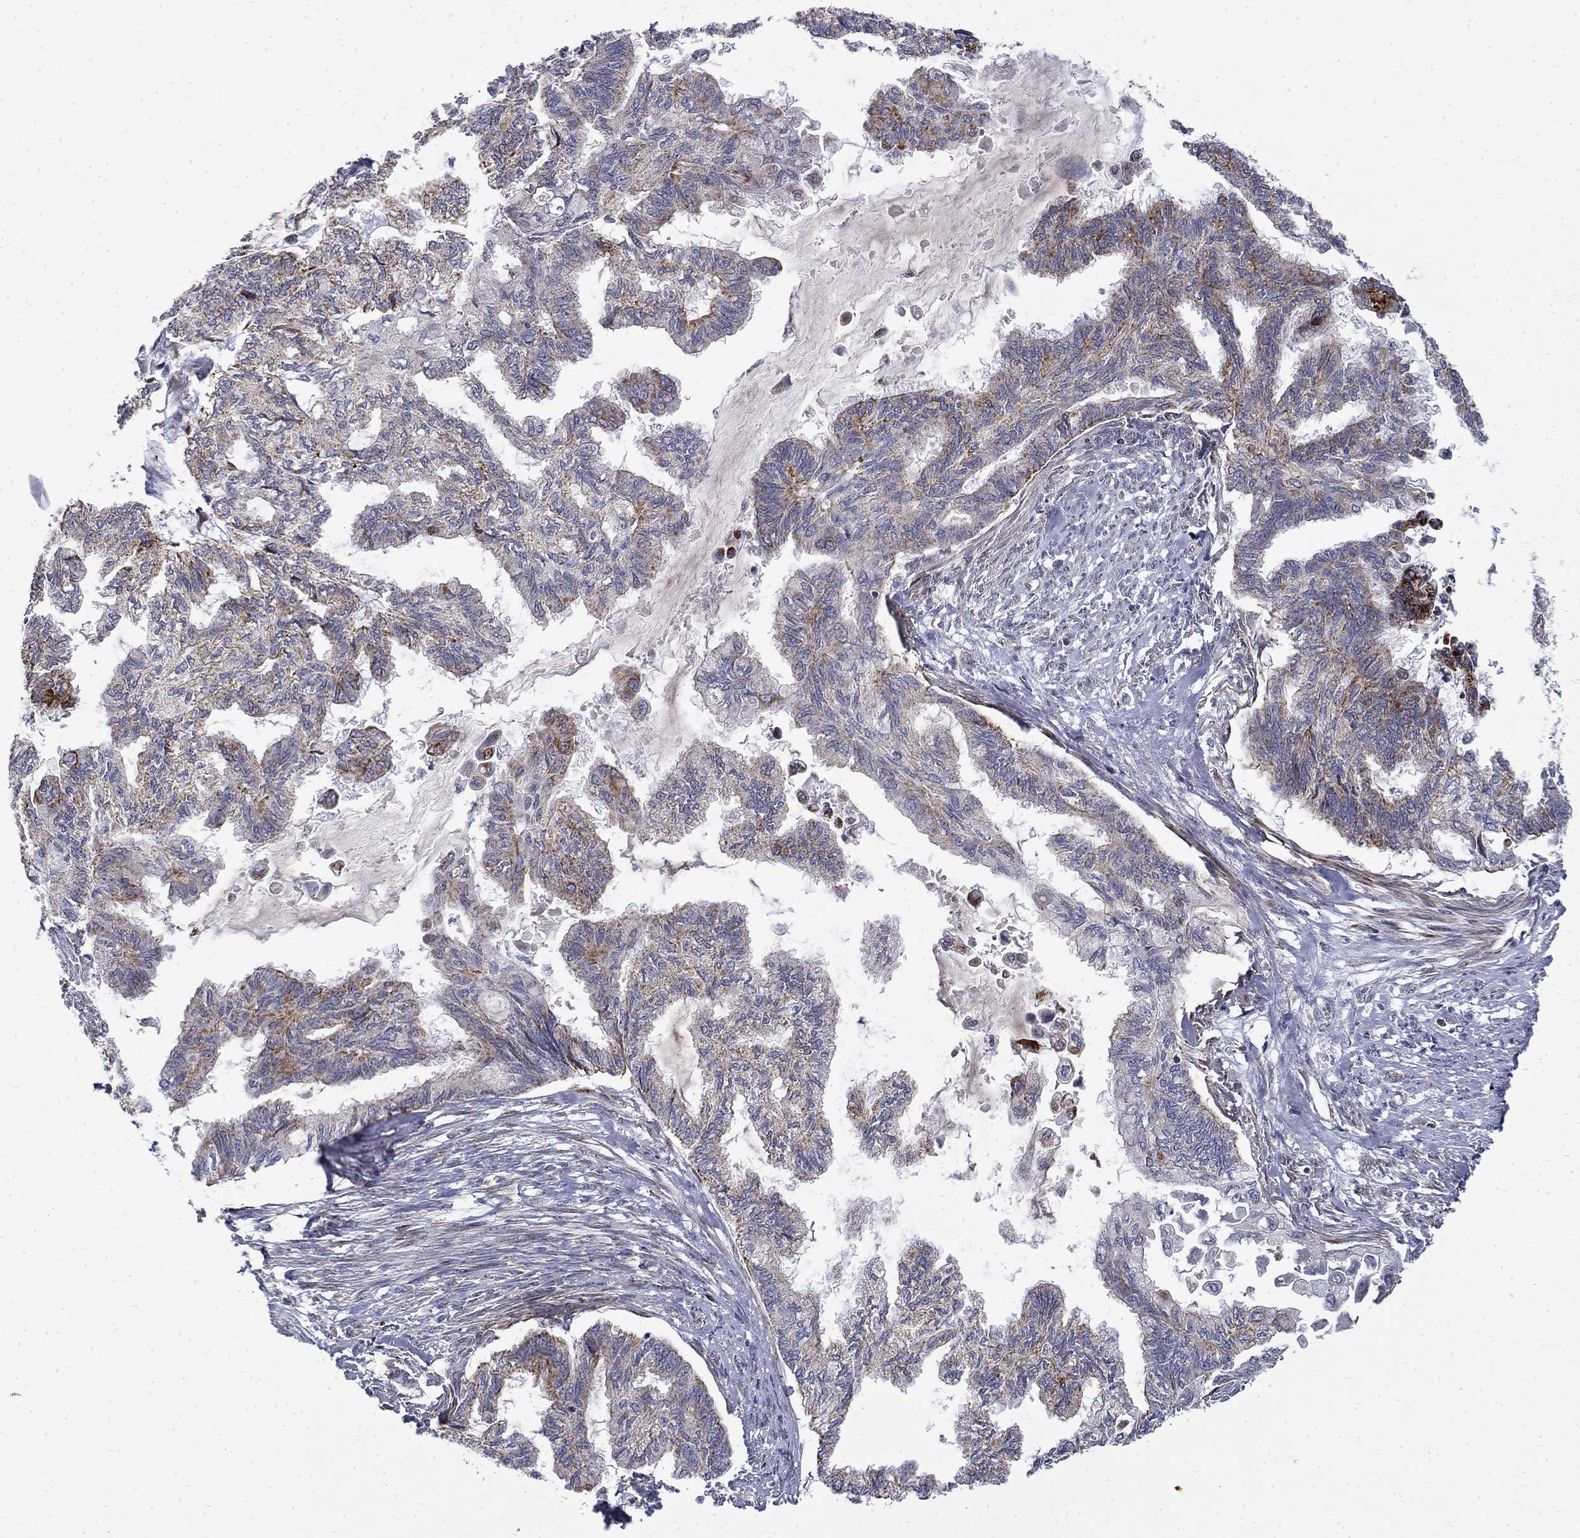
{"staining": {"intensity": "moderate", "quantity": "<25%", "location": "cytoplasmic/membranous"}, "tissue": "endometrial cancer", "cell_type": "Tumor cells", "image_type": "cancer", "snomed": [{"axis": "morphology", "description": "Adenocarcinoma, NOS"}, {"axis": "topography", "description": "Endometrium"}], "caption": "A histopathology image of adenocarcinoma (endometrial) stained for a protein exhibits moderate cytoplasmic/membranous brown staining in tumor cells.", "gene": "PCBP3", "patient": {"sex": "female", "age": 86}}